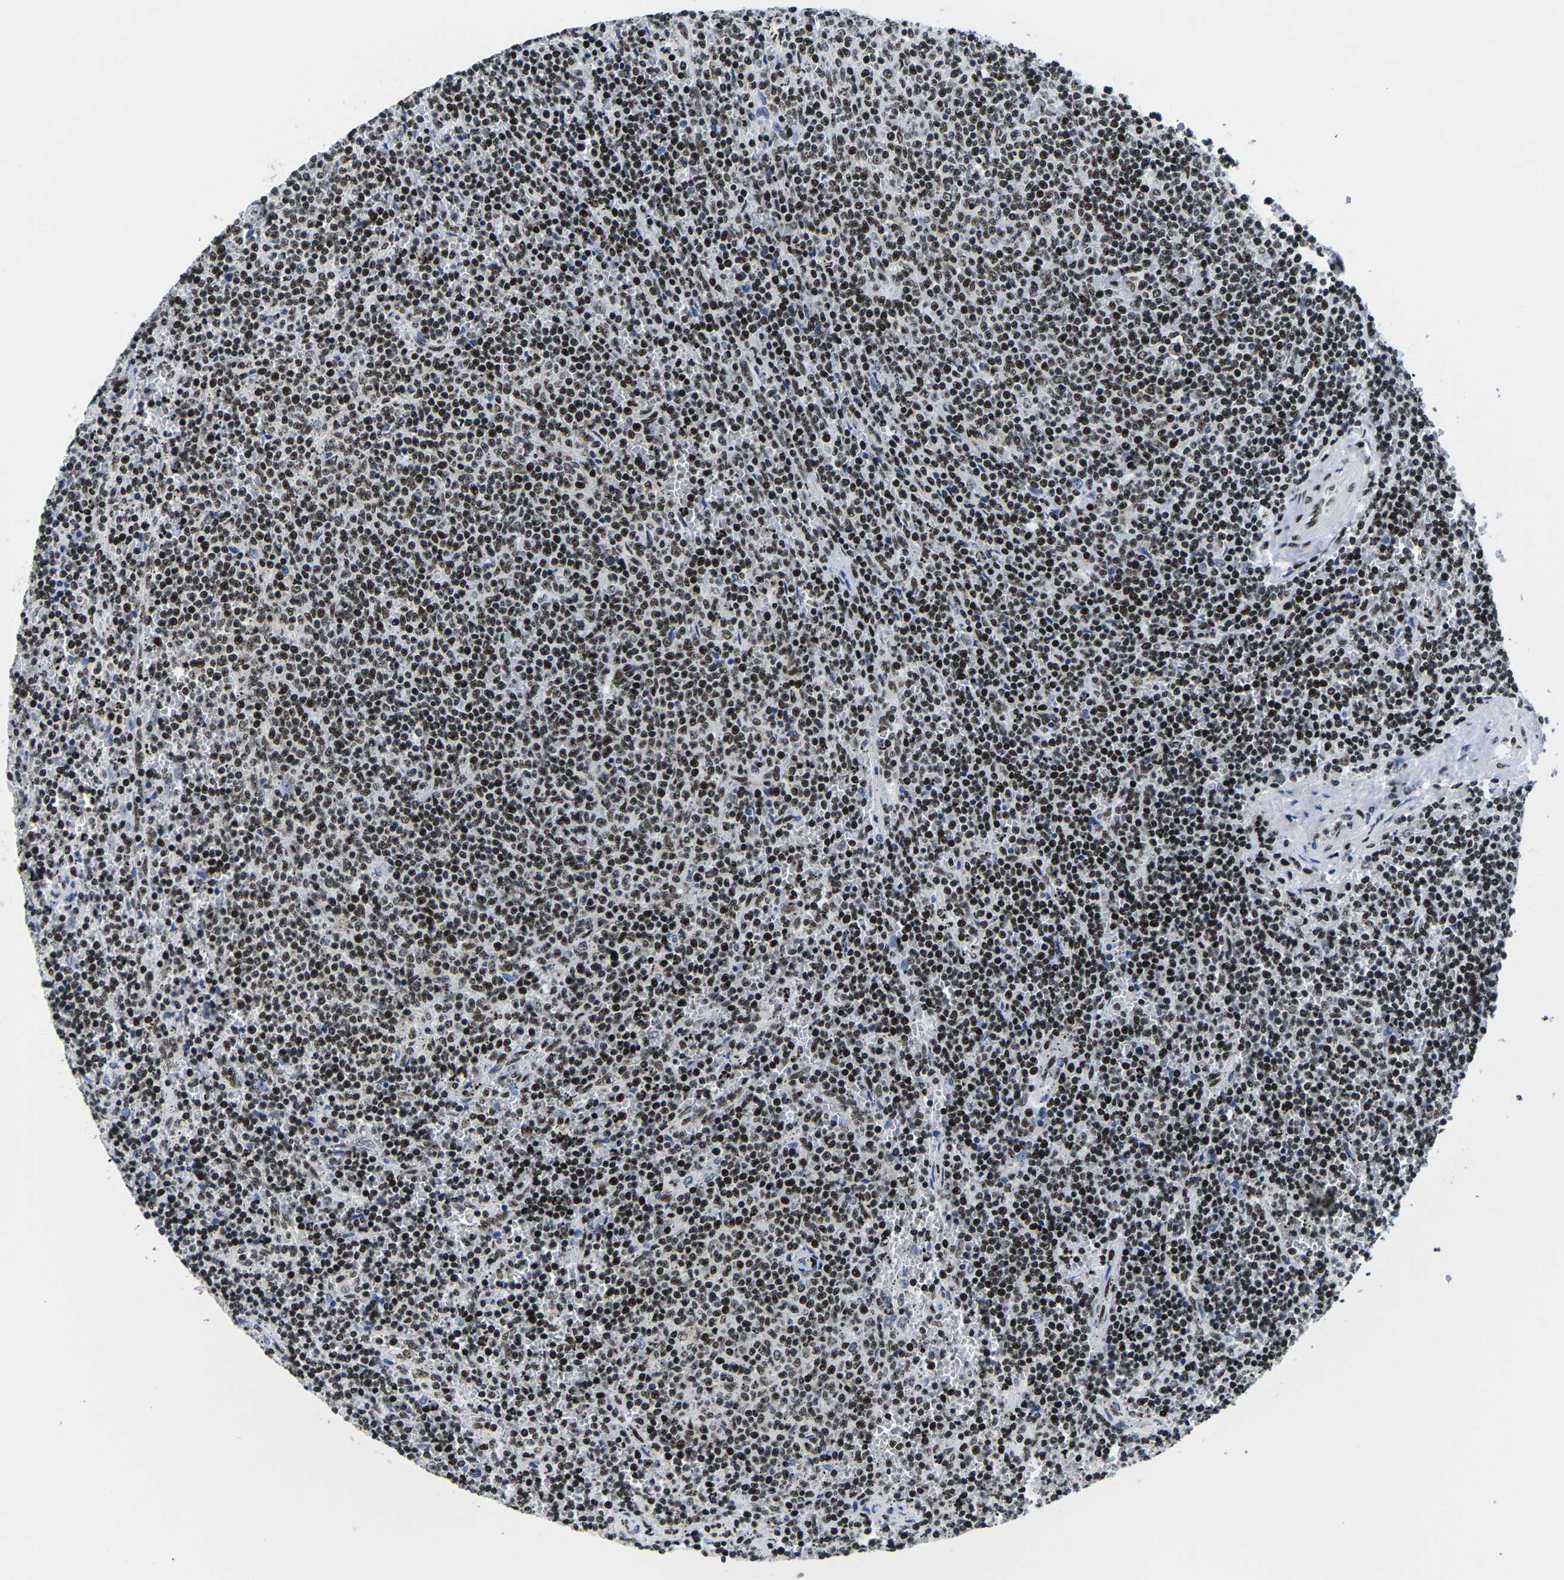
{"staining": {"intensity": "strong", "quantity": ">75%", "location": "nuclear"}, "tissue": "lymphoma", "cell_type": "Tumor cells", "image_type": "cancer", "snomed": [{"axis": "morphology", "description": "Malignant lymphoma, non-Hodgkin's type, Low grade"}, {"axis": "topography", "description": "Spleen"}], "caption": "An immunohistochemistry (IHC) histopathology image of neoplastic tissue is shown. Protein staining in brown shows strong nuclear positivity in malignant lymphoma, non-Hodgkin's type (low-grade) within tumor cells. (Brightfield microscopy of DAB IHC at high magnification).", "gene": "ATF1", "patient": {"sex": "female", "age": 50}}